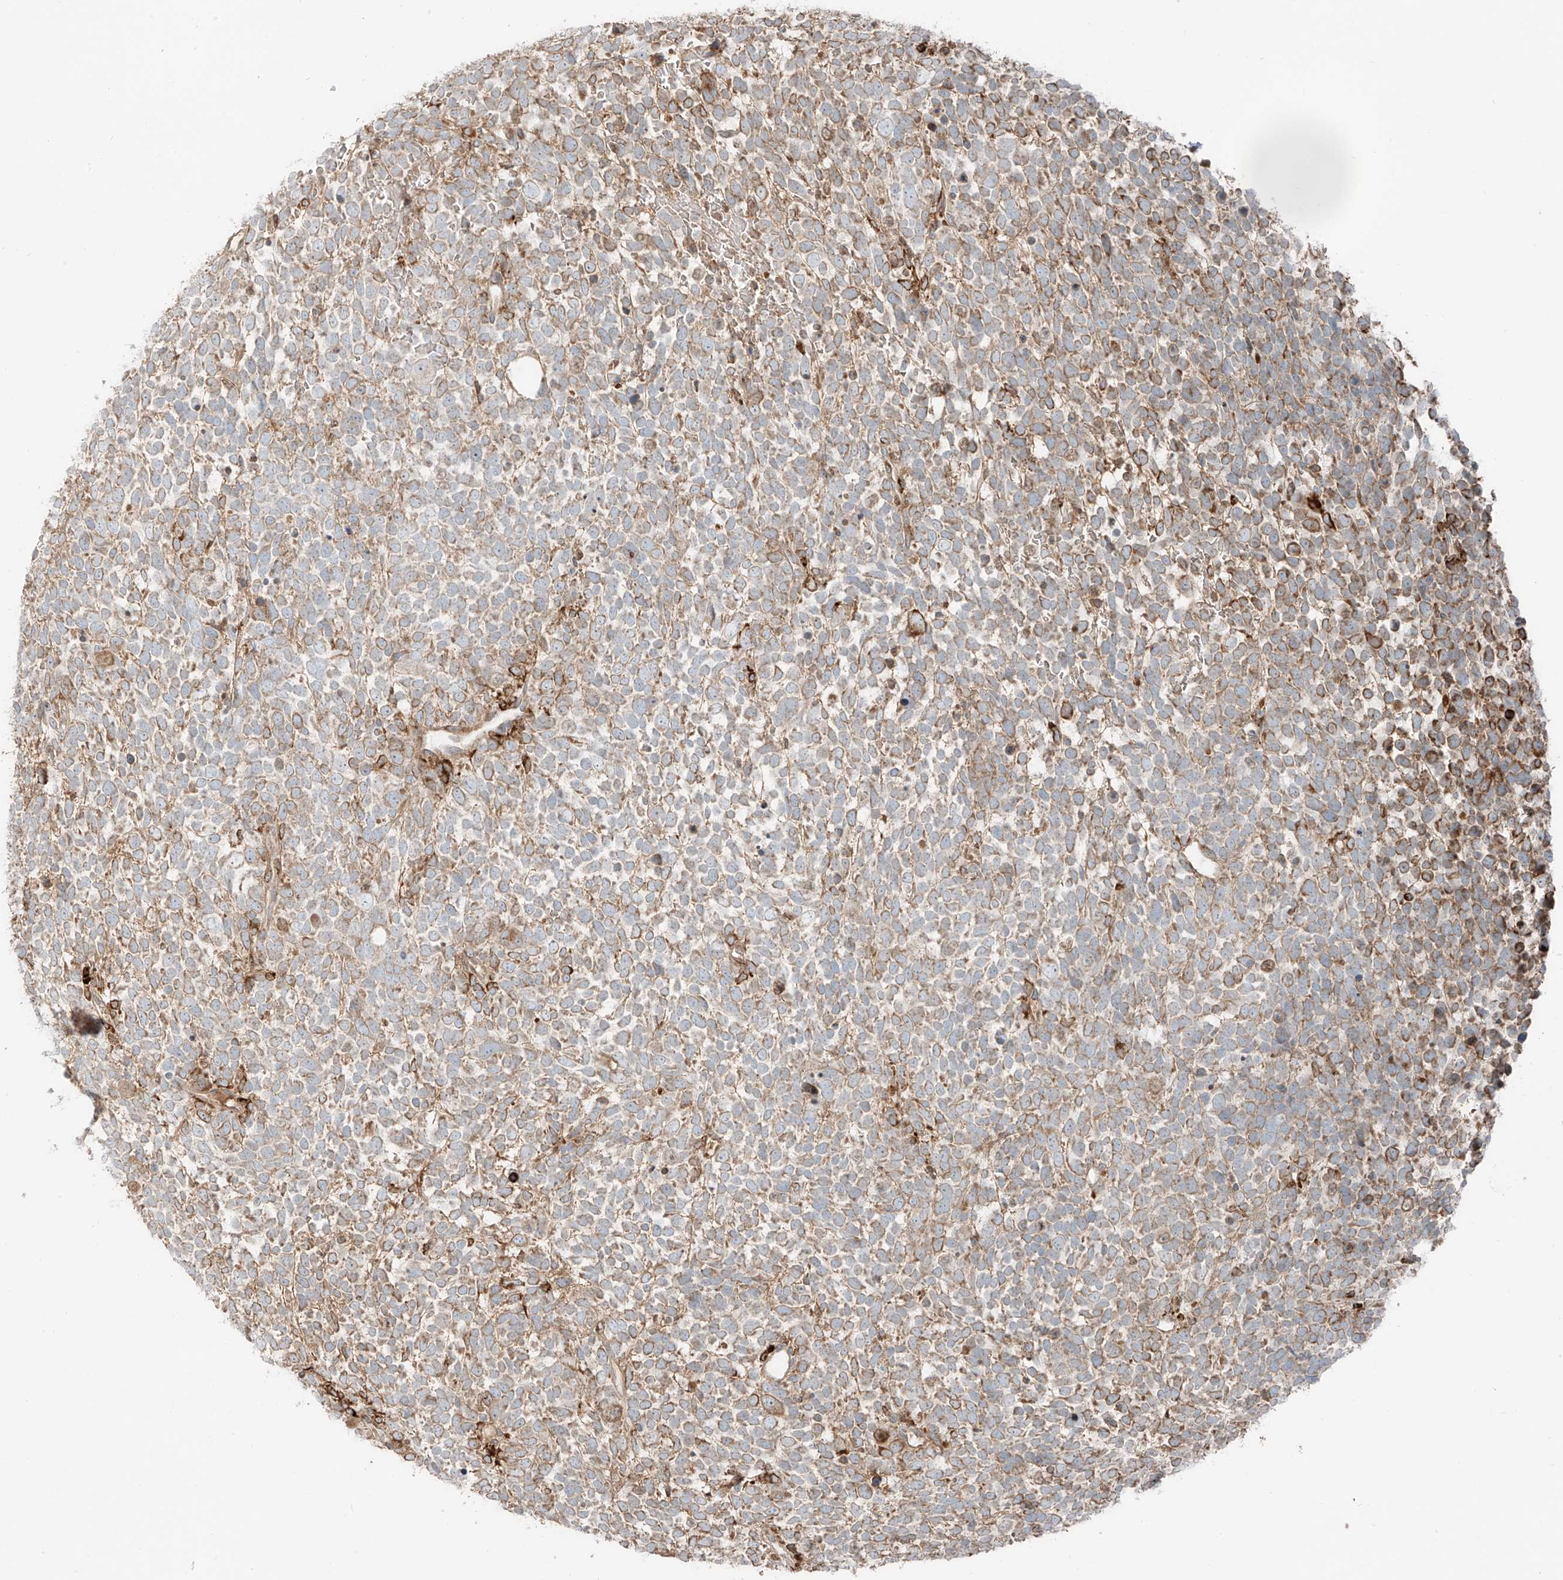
{"staining": {"intensity": "moderate", "quantity": "25%-75%", "location": "cytoplasmic/membranous"}, "tissue": "urothelial cancer", "cell_type": "Tumor cells", "image_type": "cancer", "snomed": [{"axis": "morphology", "description": "Urothelial carcinoma, High grade"}, {"axis": "topography", "description": "Urinary bladder"}], "caption": "Immunohistochemical staining of urothelial cancer displays medium levels of moderate cytoplasmic/membranous protein staining in about 25%-75% of tumor cells.", "gene": "FSTL1", "patient": {"sex": "female", "age": 82}}